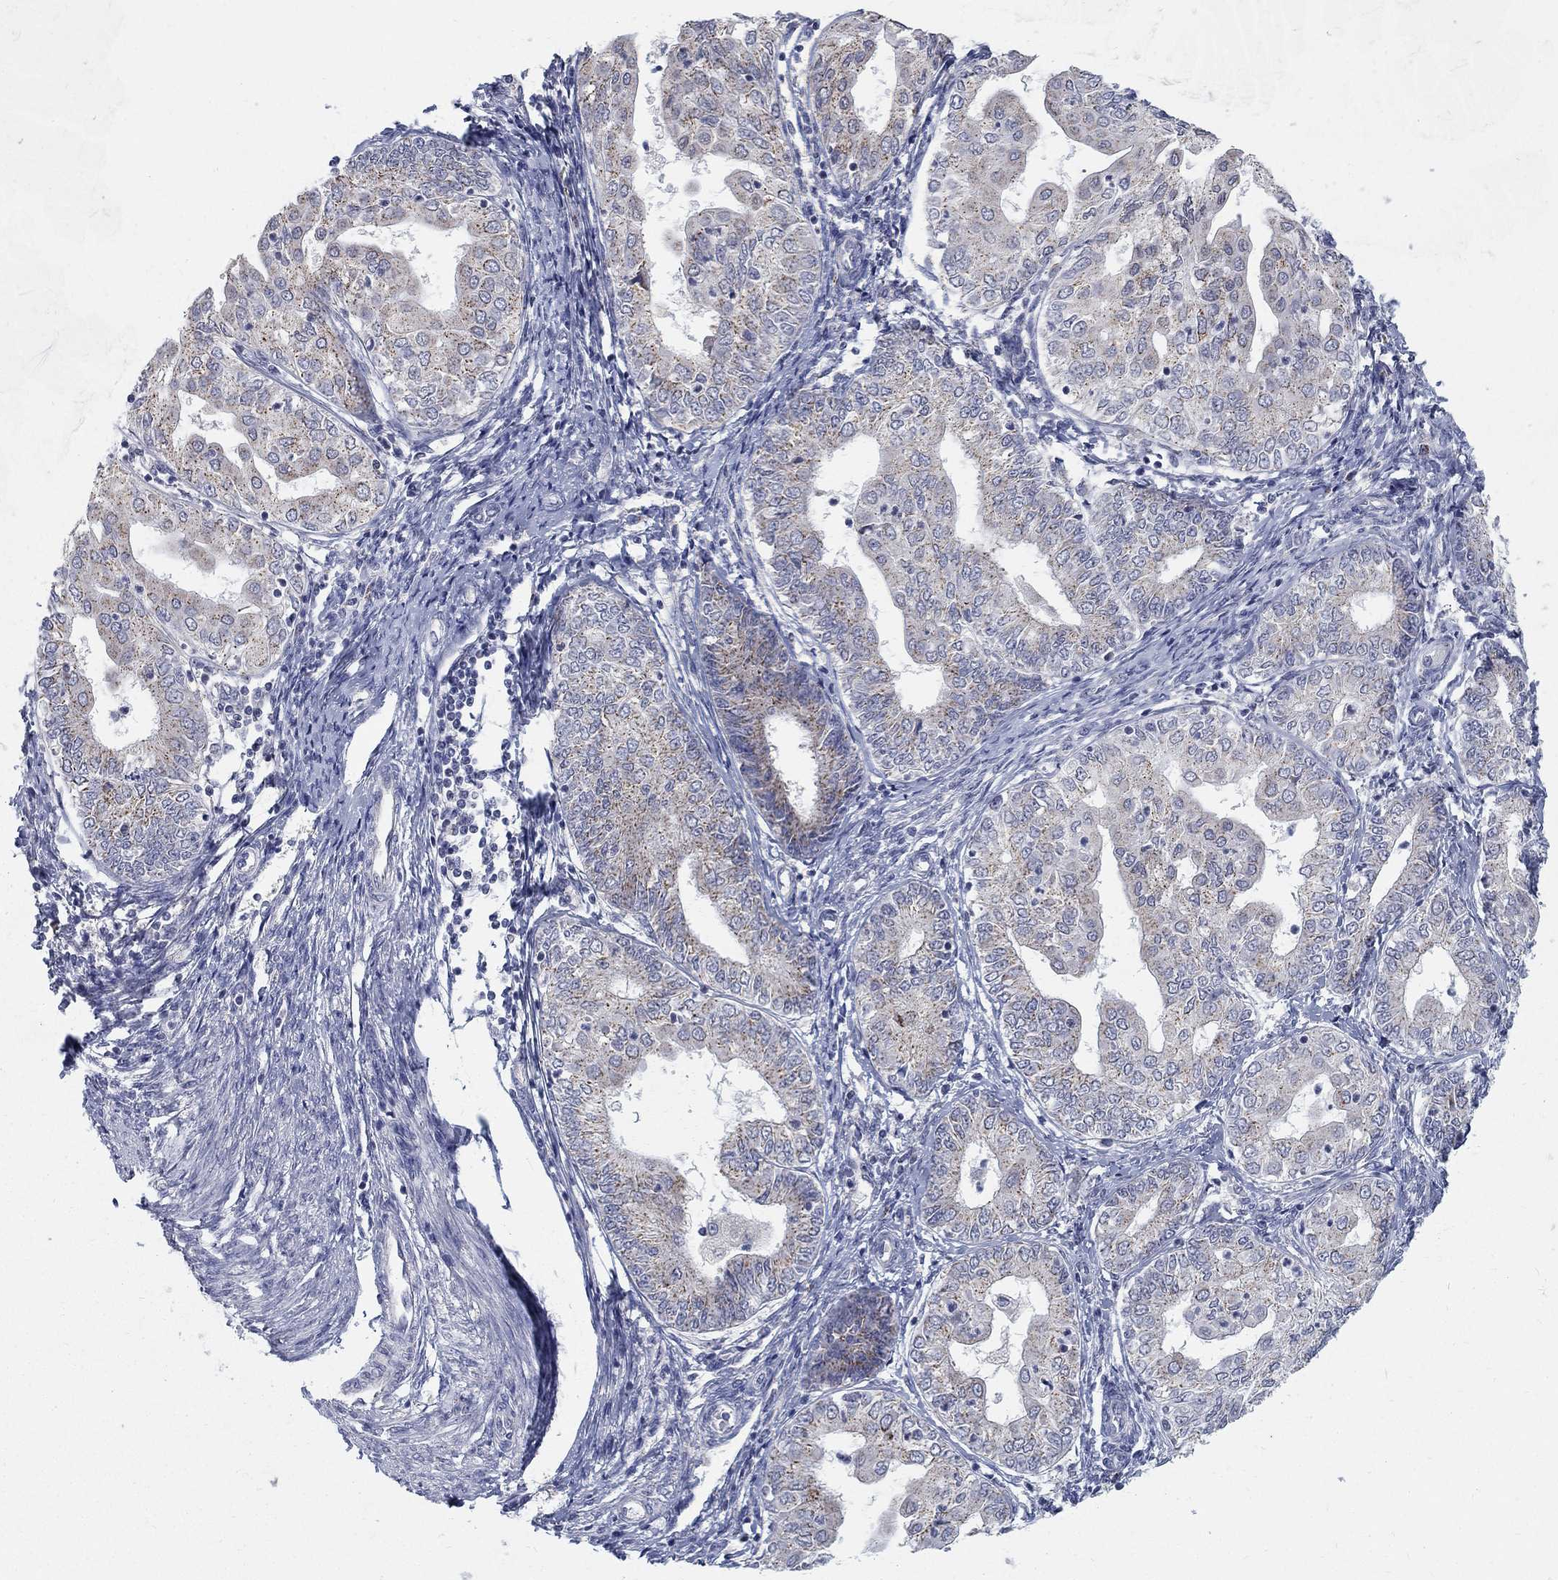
{"staining": {"intensity": "moderate", "quantity": "<25%", "location": "cytoplasmic/membranous"}, "tissue": "endometrial cancer", "cell_type": "Tumor cells", "image_type": "cancer", "snomed": [{"axis": "morphology", "description": "Adenocarcinoma, NOS"}, {"axis": "topography", "description": "Endometrium"}], "caption": "Tumor cells demonstrate low levels of moderate cytoplasmic/membranous staining in about <25% of cells in human endometrial cancer. (IHC, brightfield microscopy, high magnification).", "gene": "PANK3", "patient": {"sex": "female", "age": 68}}